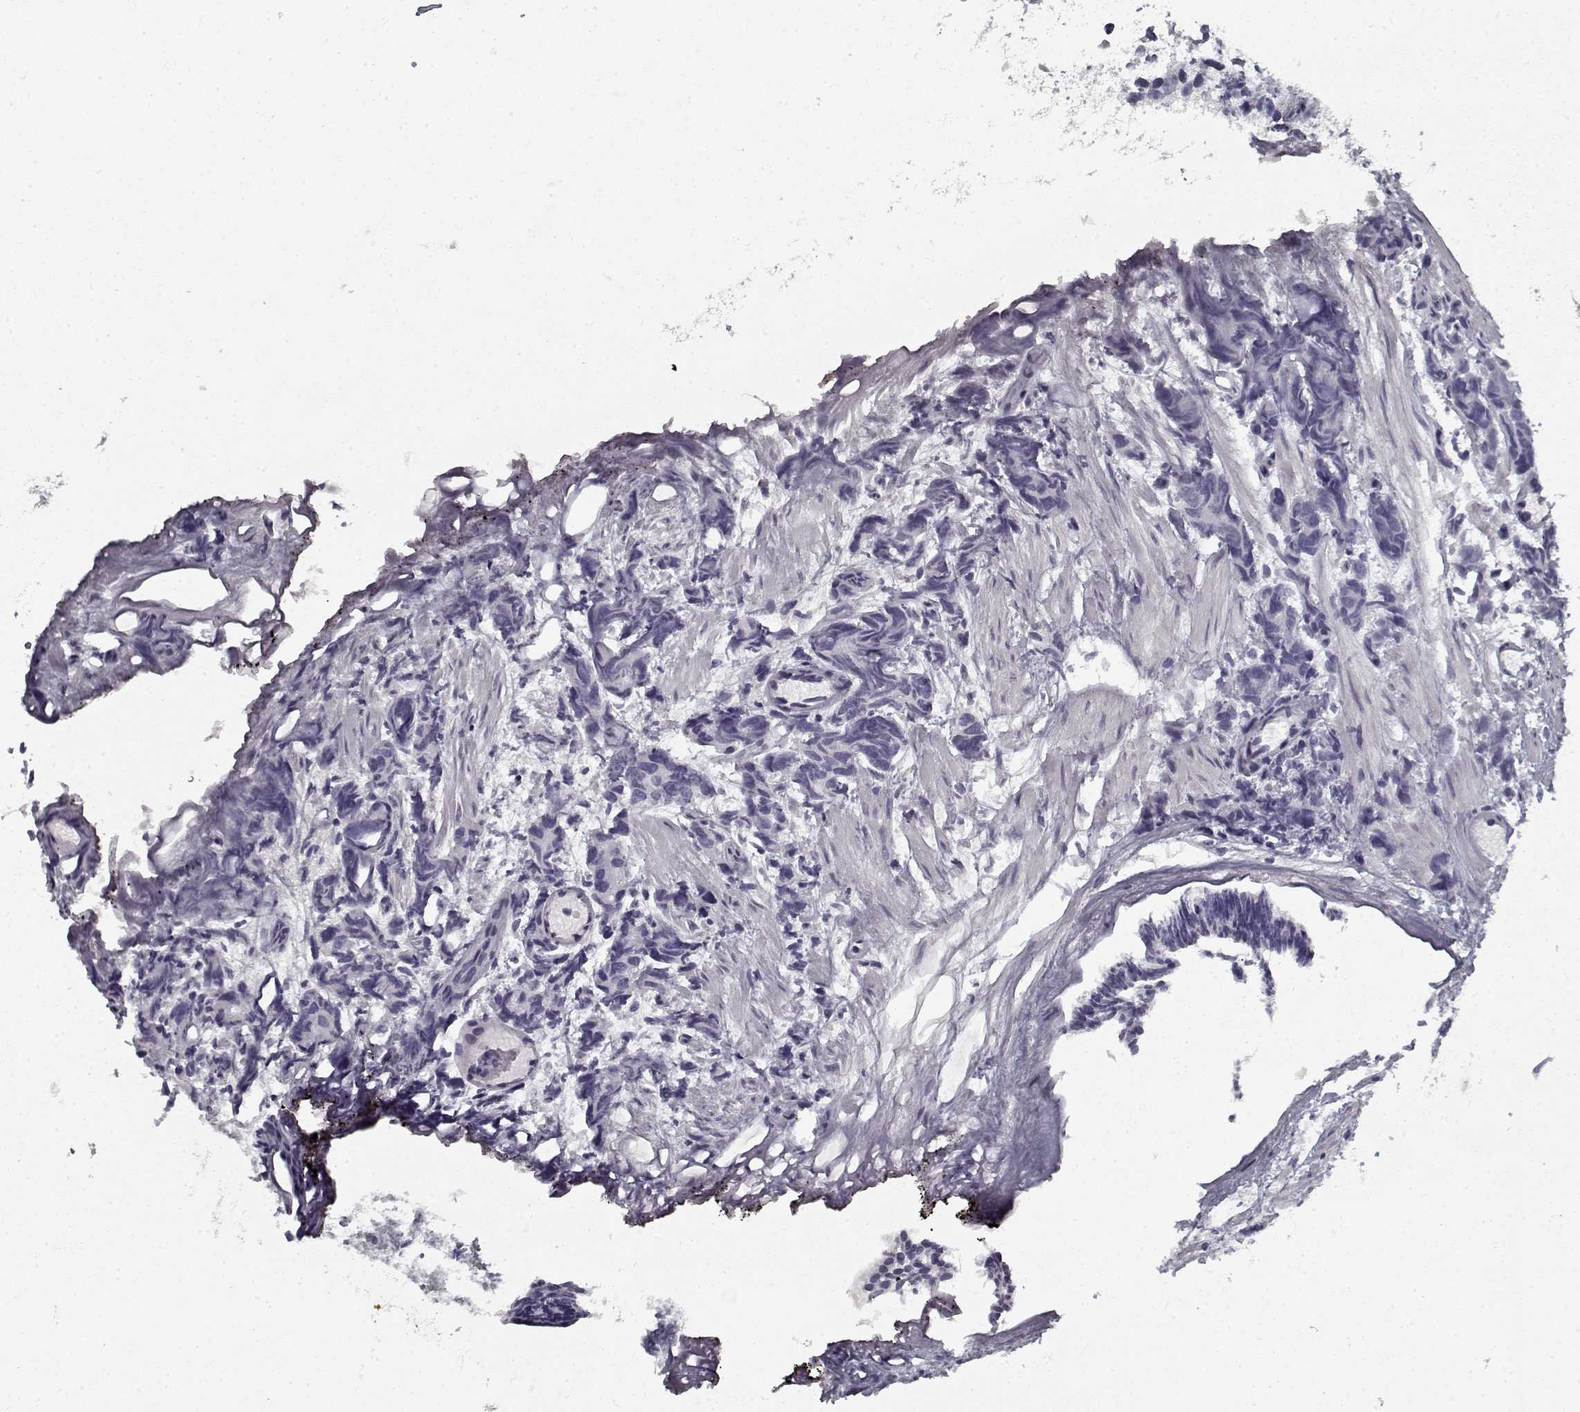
{"staining": {"intensity": "negative", "quantity": "none", "location": "none"}, "tissue": "prostate cancer", "cell_type": "Tumor cells", "image_type": "cancer", "snomed": [{"axis": "morphology", "description": "Adenocarcinoma, High grade"}, {"axis": "topography", "description": "Prostate"}], "caption": "This is an immunohistochemistry (IHC) photomicrograph of human prostate cancer. There is no staining in tumor cells.", "gene": "GAD2", "patient": {"sex": "male", "age": 77}}